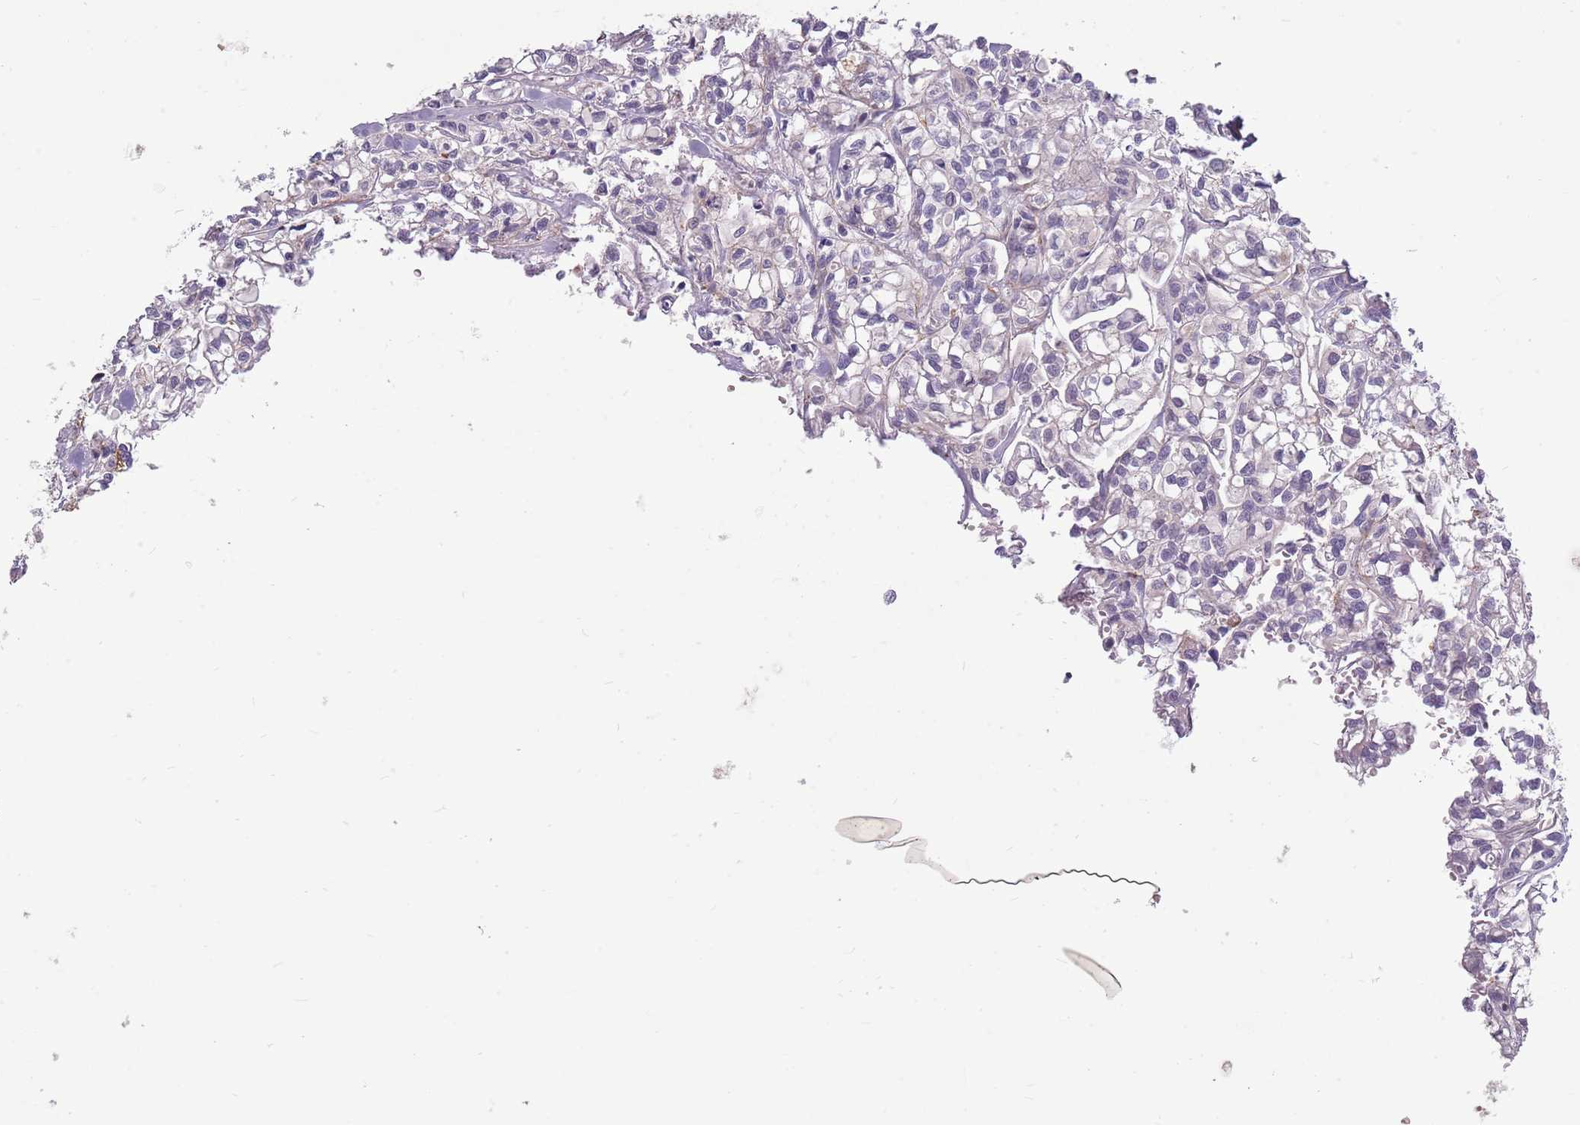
{"staining": {"intensity": "weak", "quantity": "<25%", "location": "cytoplasmic/membranous"}, "tissue": "urothelial cancer", "cell_type": "Tumor cells", "image_type": "cancer", "snomed": [{"axis": "morphology", "description": "Urothelial carcinoma, High grade"}, {"axis": "topography", "description": "Urinary bladder"}], "caption": "Tumor cells show no significant staining in urothelial cancer. Brightfield microscopy of immunohistochemistry (IHC) stained with DAB (3,3'-diaminobenzidine) (brown) and hematoxylin (blue), captured at high magnification.", "gene": "PPP1R27", "patient": {"sex": "male", "age": 67}}